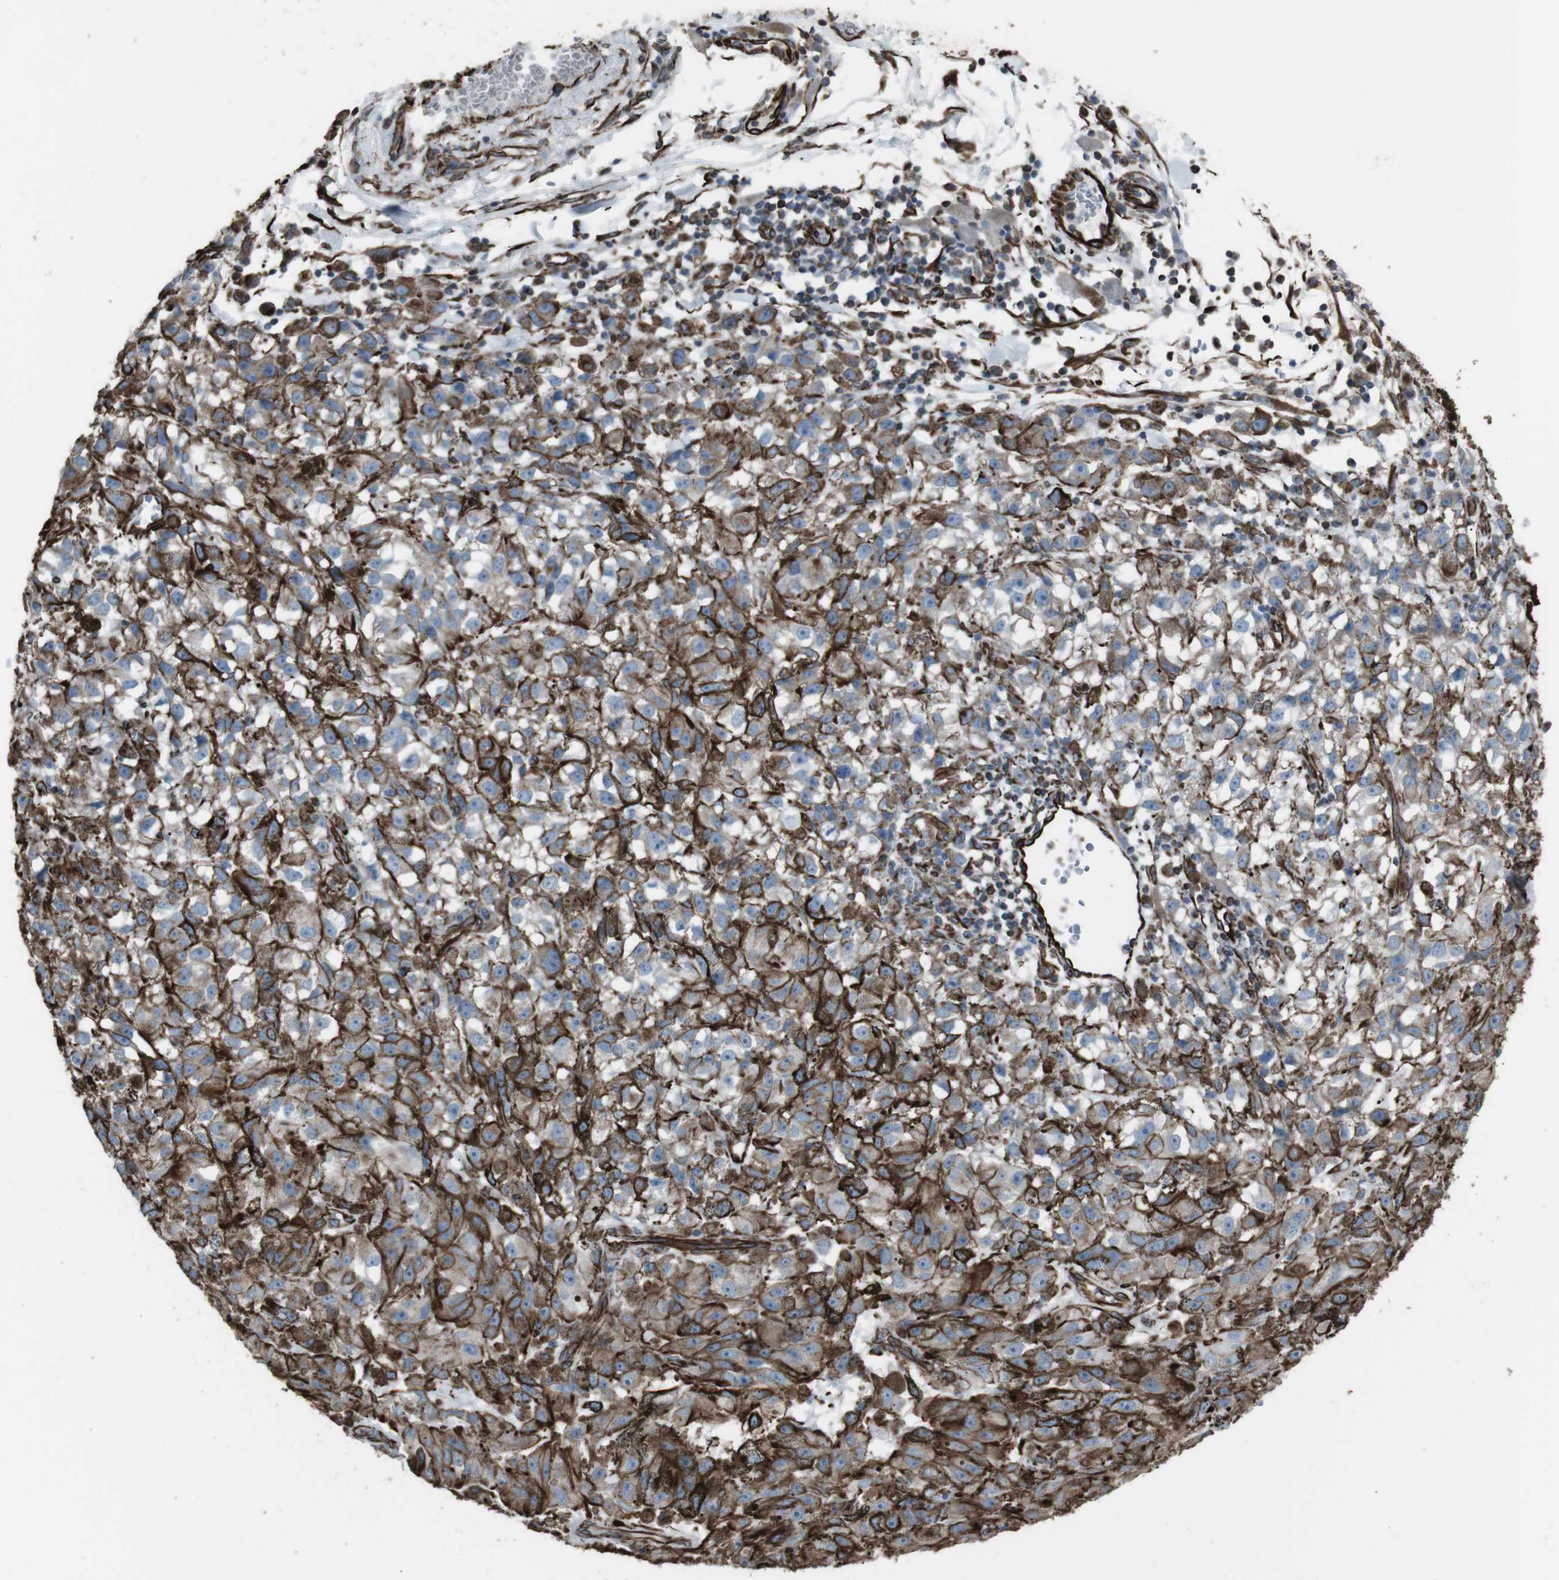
{"staining": {"intensity": "moderate", "quantity": ">75%", "location": "cytoplasmic/membranous"}, "tissue": "melanoma", "cell_type": "Tumor cells", "image_type": "cancer", "snomed": [{"axis": "morphology", "description": "Malignant melanoma, NOS"}, {"axis": "topography", "description": "Skin"}], "caption": "The photomicrograph reveals staining of malignant melanoma, revealing moderate cytoplasmic/membranous protein positivity (brown color) within tumor cells. Immunohistochemistry stains the protein in brown and the nuclei are stained blue.", "gene": "ZDHHC6", "patient": {"sex": "female", "age": 104}}